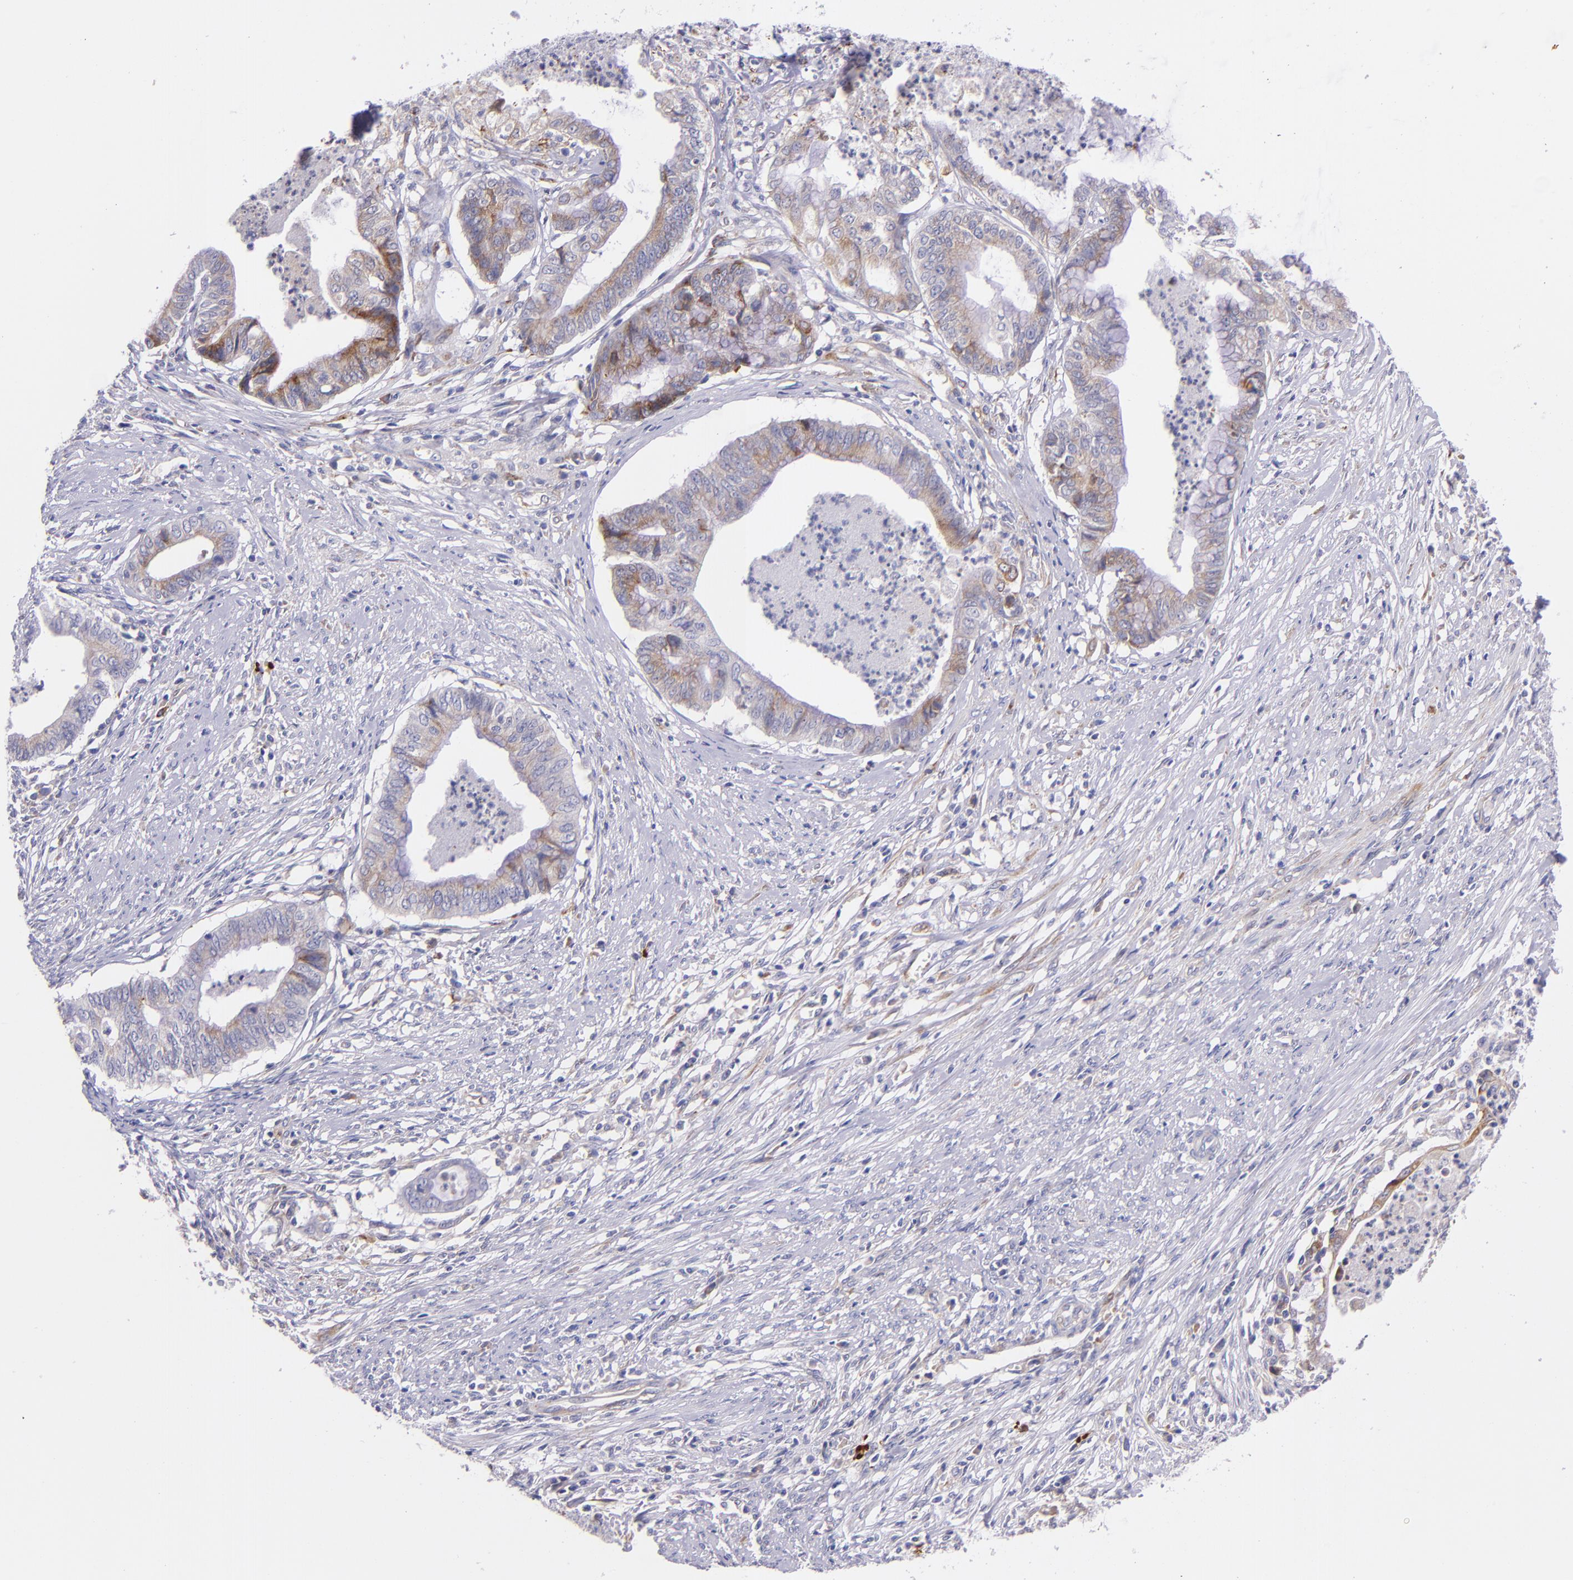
{"staining": {"intensity": "weak", "quantity": "25%-75%", "location": "cytoplasmic/membranous"}, "tissue": "endometrial cancer", "cell_type": "Tumor cells", "image_type": "cancer", "snomed": [{"axis": "morphology", "description": "Necrosis, NOS"}, {"axis": "morphology", "description": "Adenocarcinoma, NOS"}, {"axis": "topography", "description": "Endometrium"}], "caption": "This is a photomicrograph of immunohistochemistry (IHC) staining of endometrial adenocarcinoma, which shows weak positivity in the cytoplasmic/membranous of tumor cells.", "gene": "RET", "patient": {"sex": "female", "age": 79}}